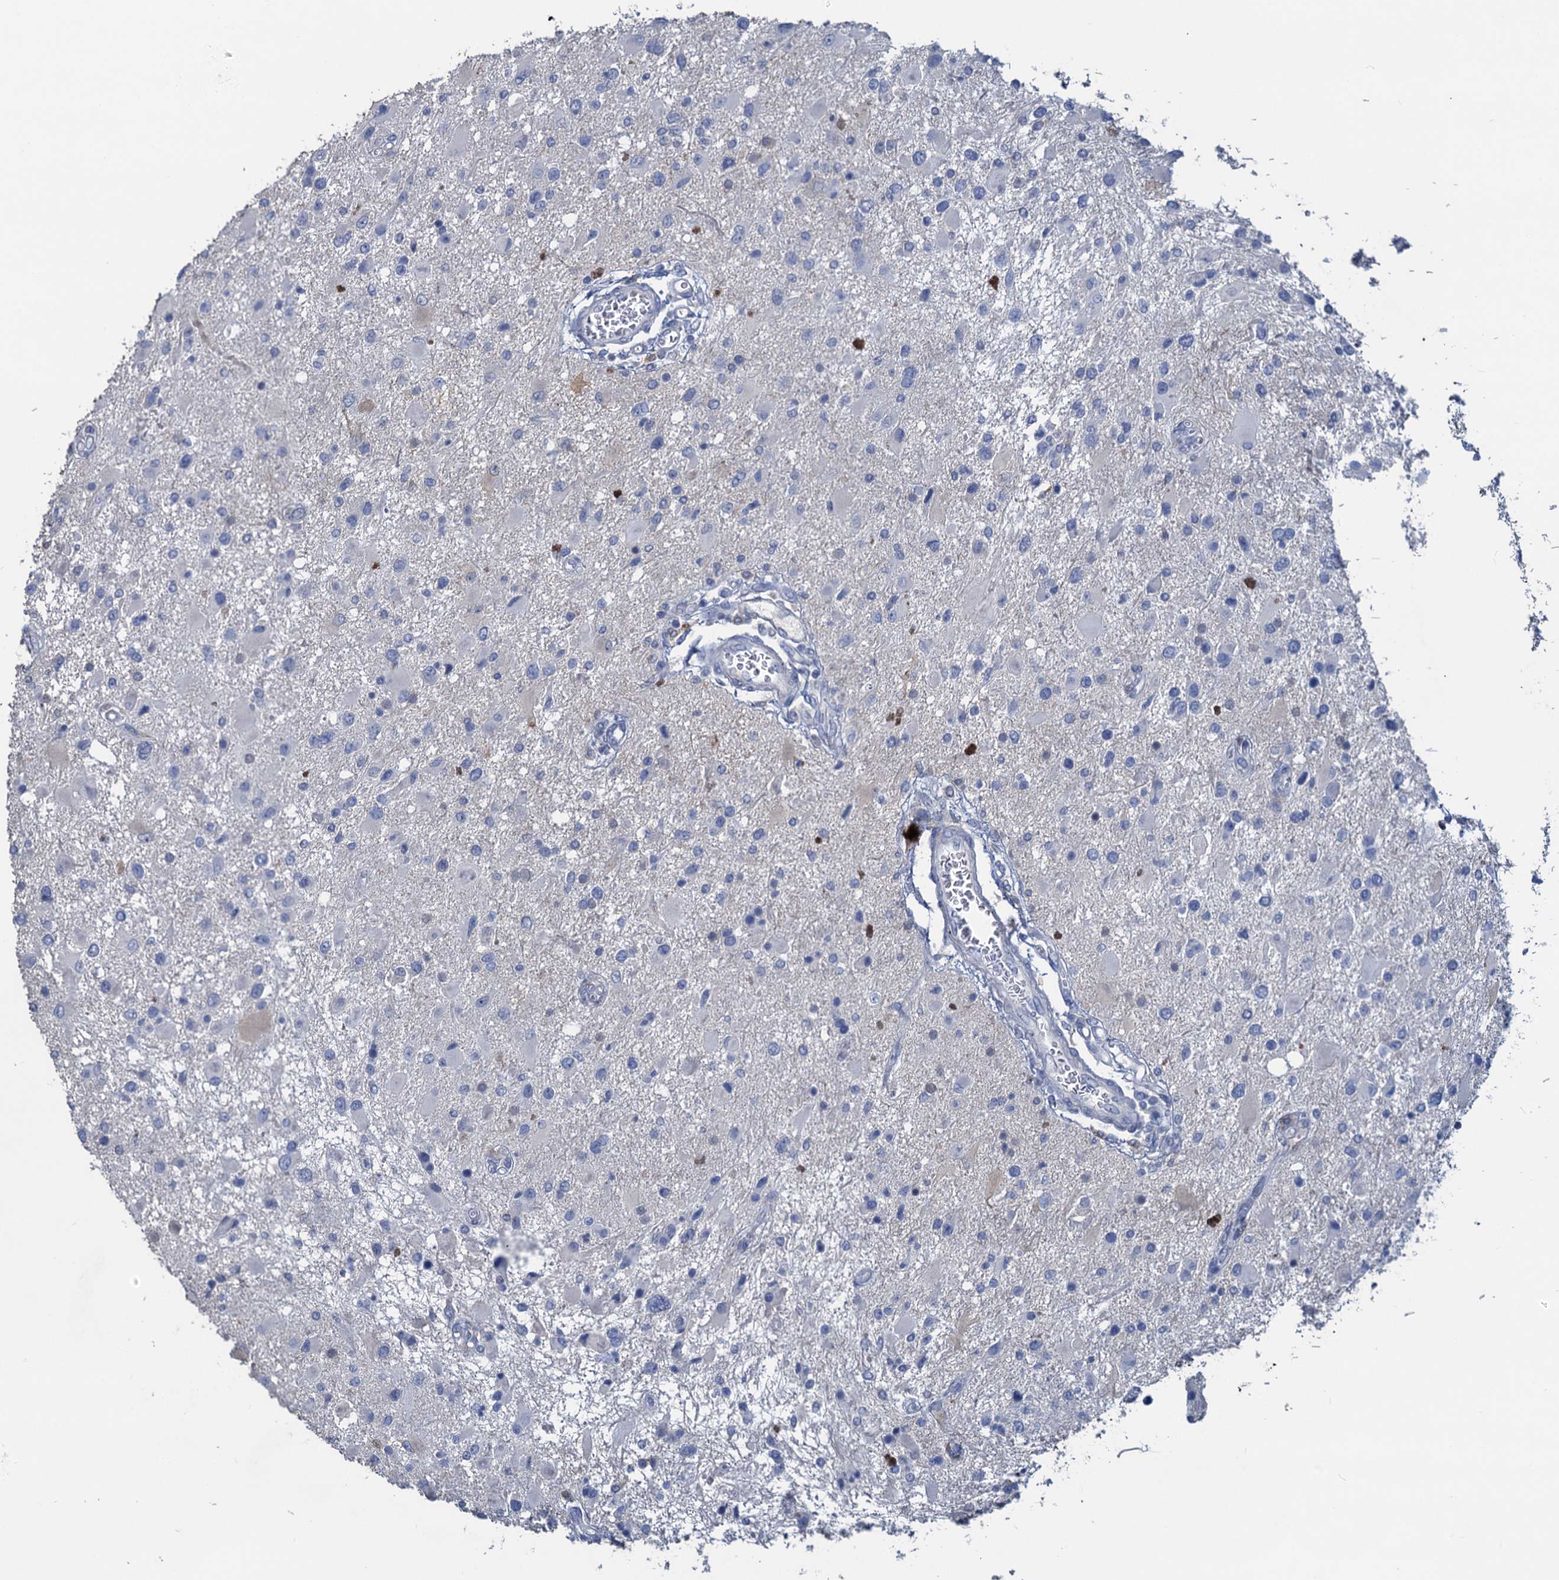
{"staining": {"intensity": "negative", "quantity": "none", "location": "none"}, "tissue": "glioma", "cell_type": "Tumor cells", "image_type": "cancer", "snomed": [{"axis": "morphology", "description": "Glioma, malignant, High grade"}, {"axis": "topography", "description": "Brain"}], "caption": "The image displays no staining of tumor cells in glioma.", "gene": "RTKN2", "patient": {"sex": "male", "age": 53}}